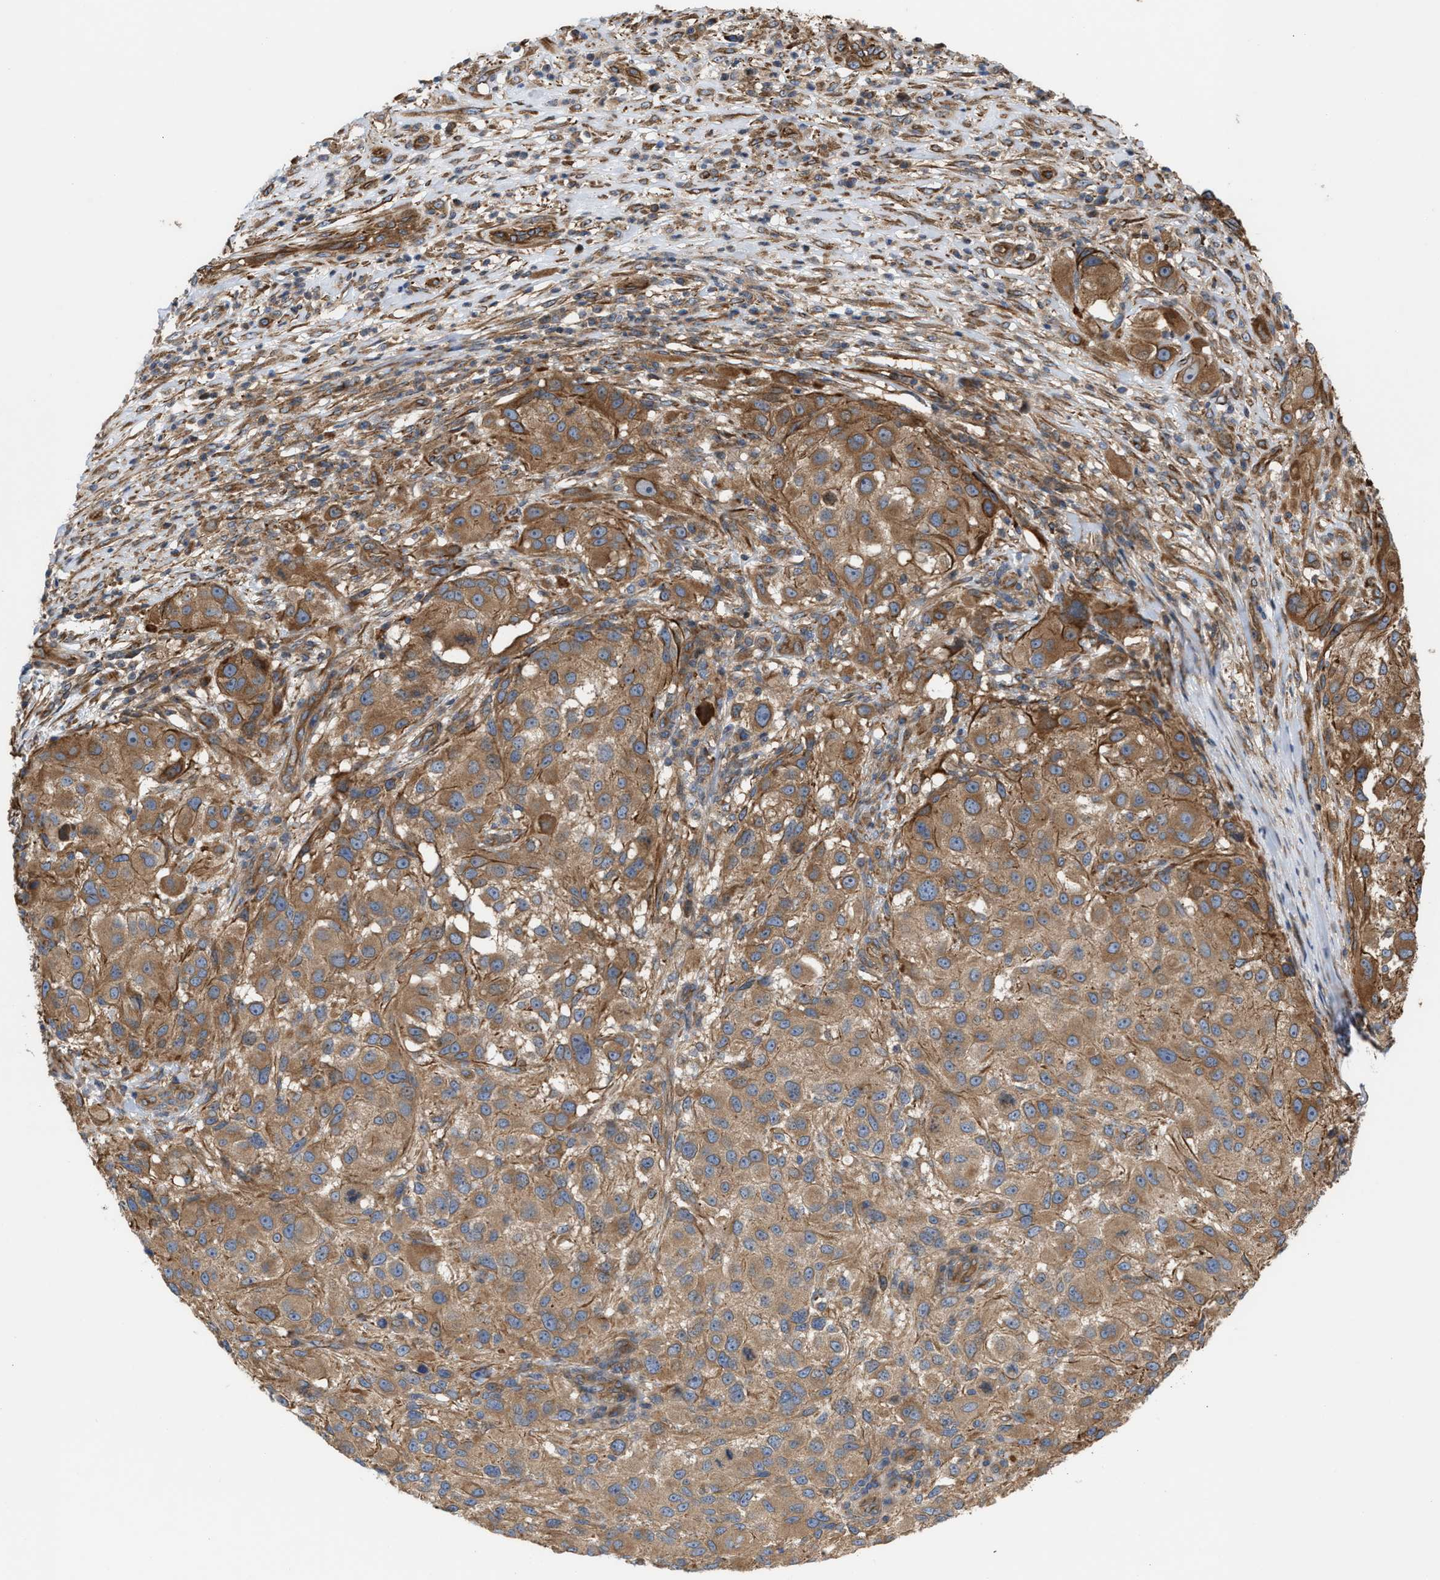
{"staining": {"intensity": "moderate", "quantity": ">75%", "location": "cytoplasmic/membranous"}, "tissue": "melanoma", "cell_type": "Tumor cells", "image_type": "cancer", "snomed": [{"axis": "morphology", "description": "Necrosis, NOS"}, {"axis": "morphology", "description": "Malignant melanoma, NOS"}, {"axis": "topography", "description": "Skin"}], "caption": "Immunohistochemical staining of human malignant melanoma shows medium levels of moderate cytoplasmic/membranous protein staining in approximately >75% of tumor cells.", "gene": "EPS15L1", "patient": {"sex": "female", "age": 87}}